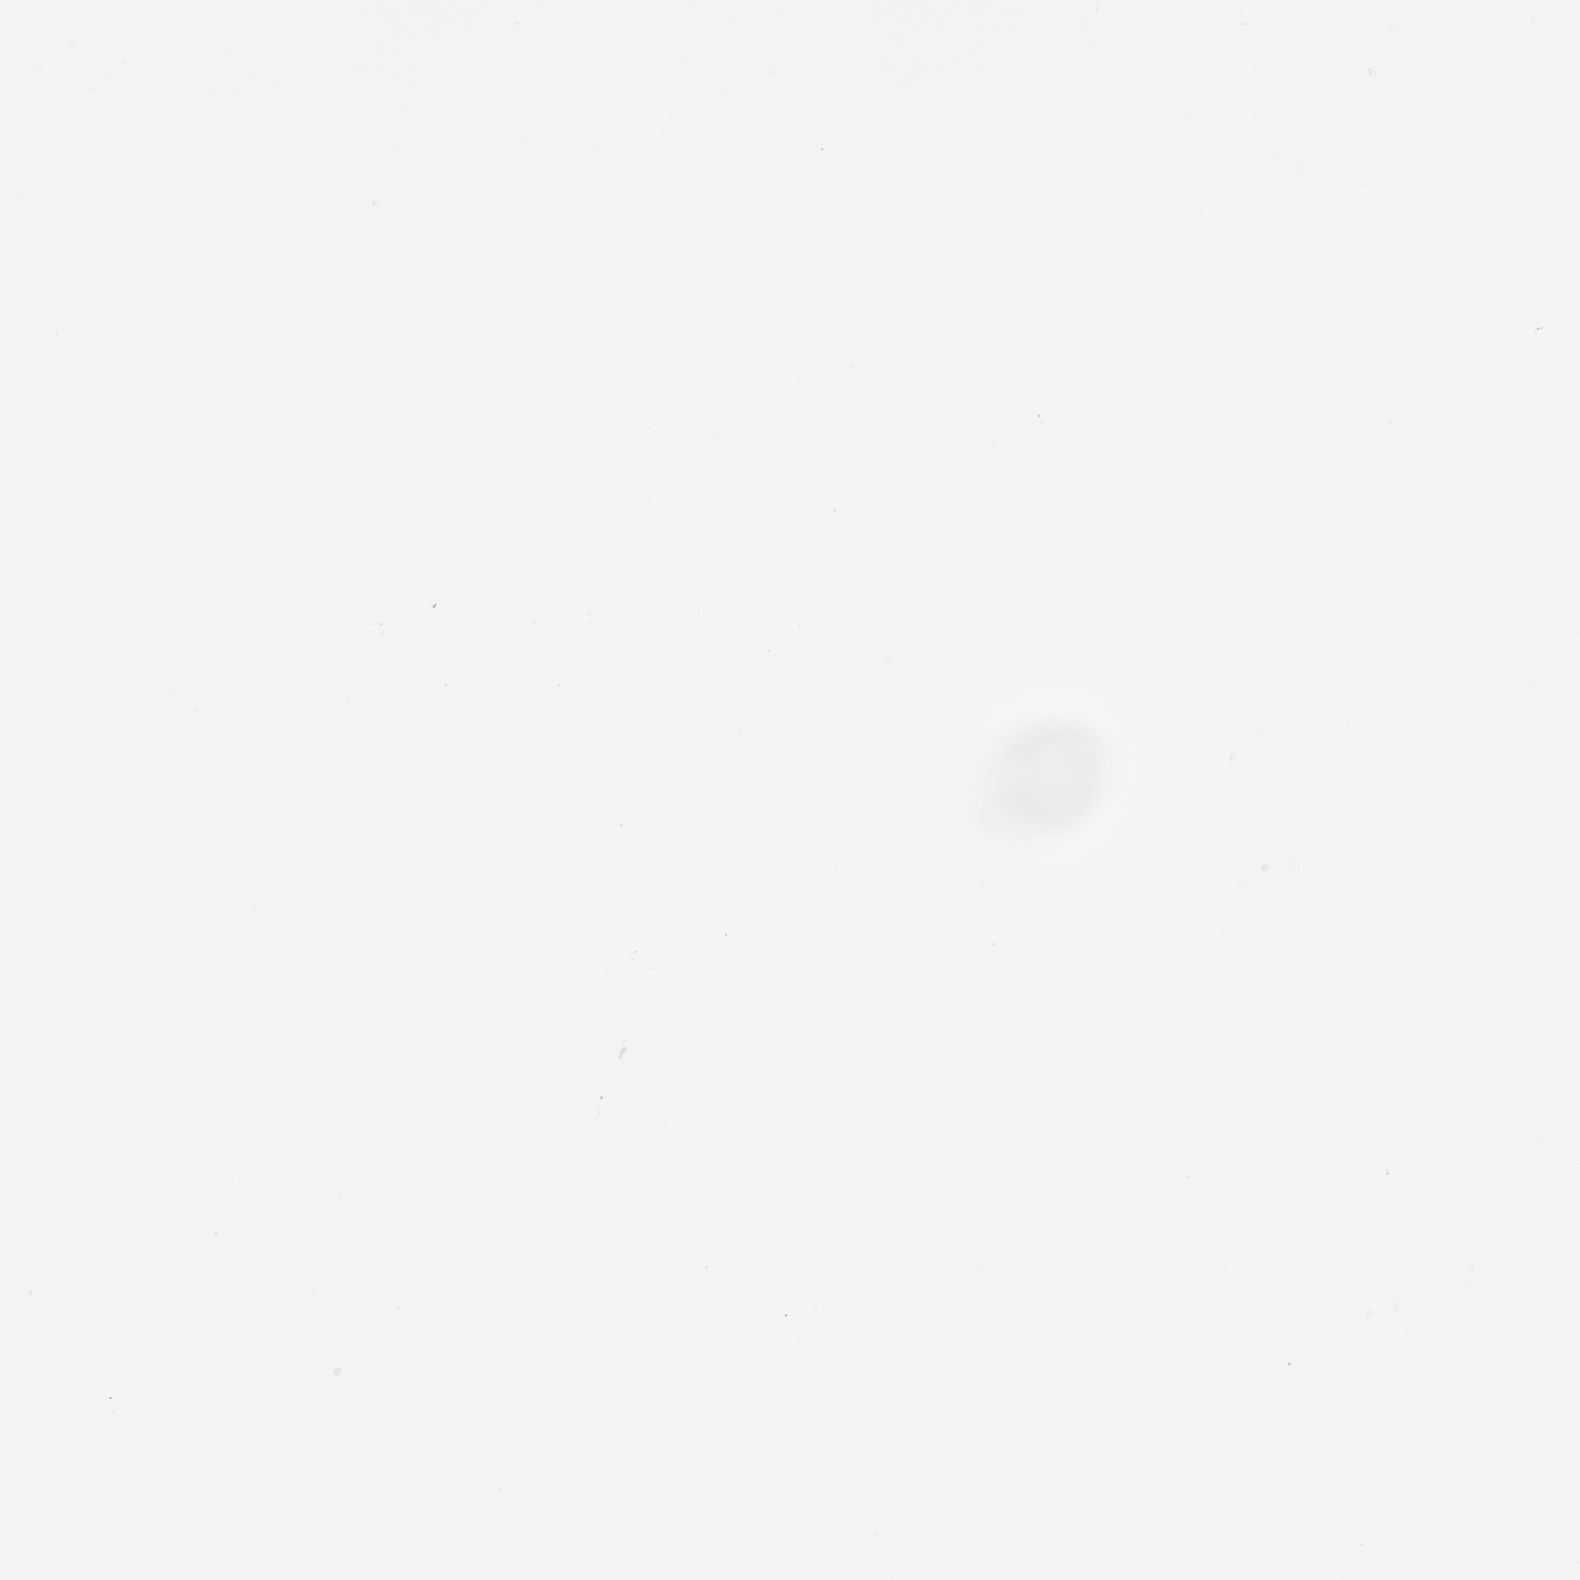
{"staining": {"intensity": "moderate", "quantity": ">75%", "location": "cytoplasmic/membranous"}, "tissue": "skin", "cell_type": "Epidermal cells", "image_type": "normal", "snomed": [{"axis": "morphology", "description": "Normal tissue, NOS"}, {"axis": "morphology", "description": "Hemorrhoids"}, {"axis": "morphology", "description": "Inflammation, NOS"}, {"axis": "topography", "description": "Anal"}], "caption": "Immunohistochemistry photomicrograph of unremarkable skin: human skin stained using IHC reveals medium levels of moderate protein expression localized specifically in the cytoplasmic/membranous of epidermal cells, appearing as a cytoplasmic/membranous brown color.", "gene": "FBXL2", "patient": {"sex": "male", "age": 60}}